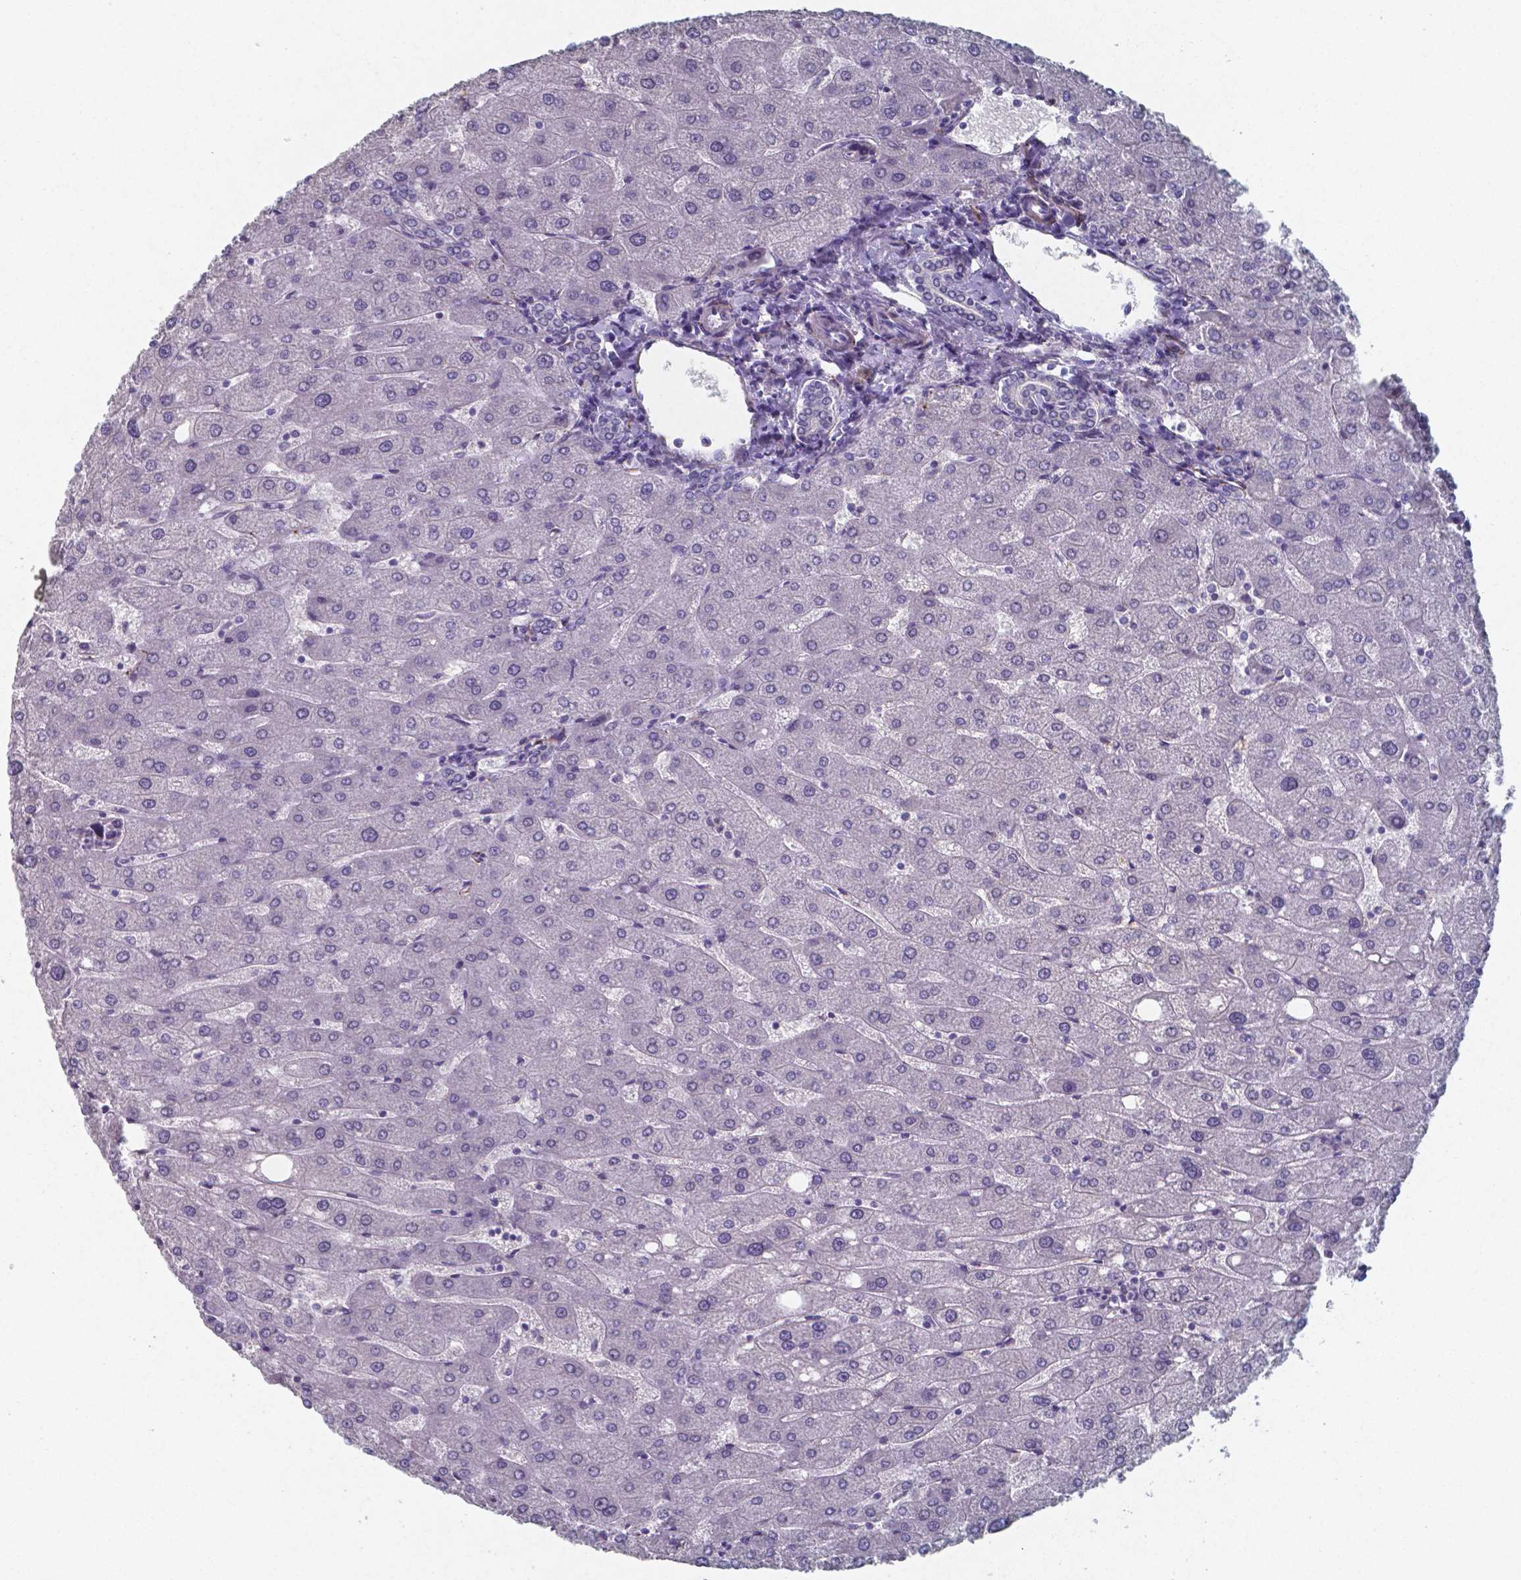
{"staining": {"intensity": "negative", "quantity": "none", "location": "none"}, "tissue": "liver", "cell_type": "Cholangiocytes", "image_type": "normal", "snomed": [{"axis": "morphology", "description": "Normal tissue, NOS"}, {"axis": "topography", "description": "Liver"}], "caption": "A high-resolution micrograph shows immunohistochemistry (IHC) staining of unremarkable liver, which exhibits no significant staining in cholangiocytes.", "gene": "PLA2R1", "patient": {"sex": "male", "age": 67}}